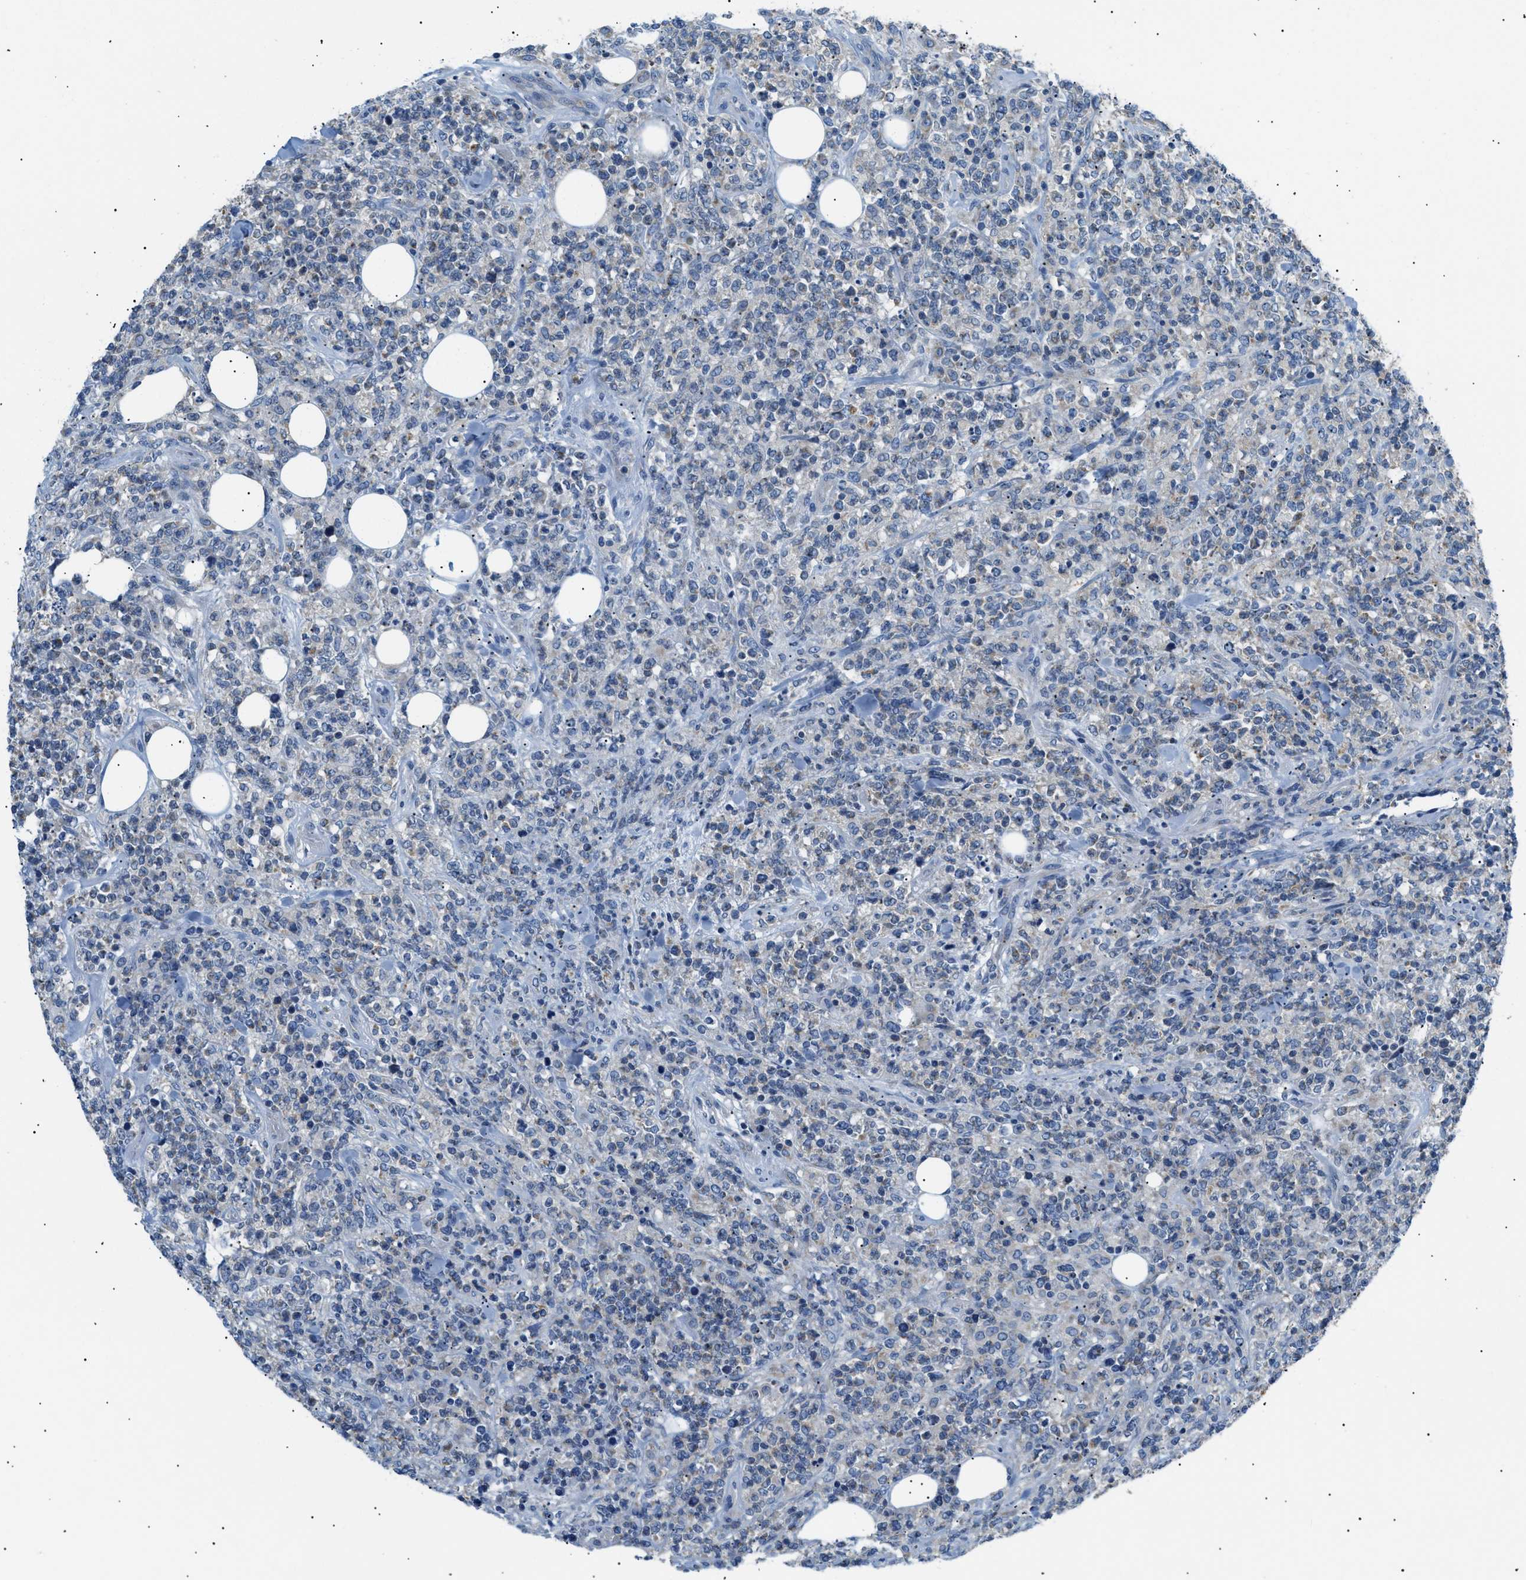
{"staining": {"intensity": "negative", "quantity": "none", "location": "none"}, "tissue": "lymphoma", "cell_type": "Tumor cells", "image_type": "cancer", "snomed": [{"axis": "morphology", "description": "Malignant lymphoma, non-Hodgkin's type, High grade"}, {"axis": "topography", "description": "Soft tissue"}], "caption": "This is a photomicrograph of immunohistochemistry (IHC) staining of lymphoma, which shows no positivity in tumor cells. The staining was performed using DAB (3,3'-diaminobenzidine) to visualize the protein expression in brown, while the nuclei were stained in blue with hematoxylin (Magnification: 20x).", "gene": "ILDR1", "patient": {"sex": "male", "age": 18}}